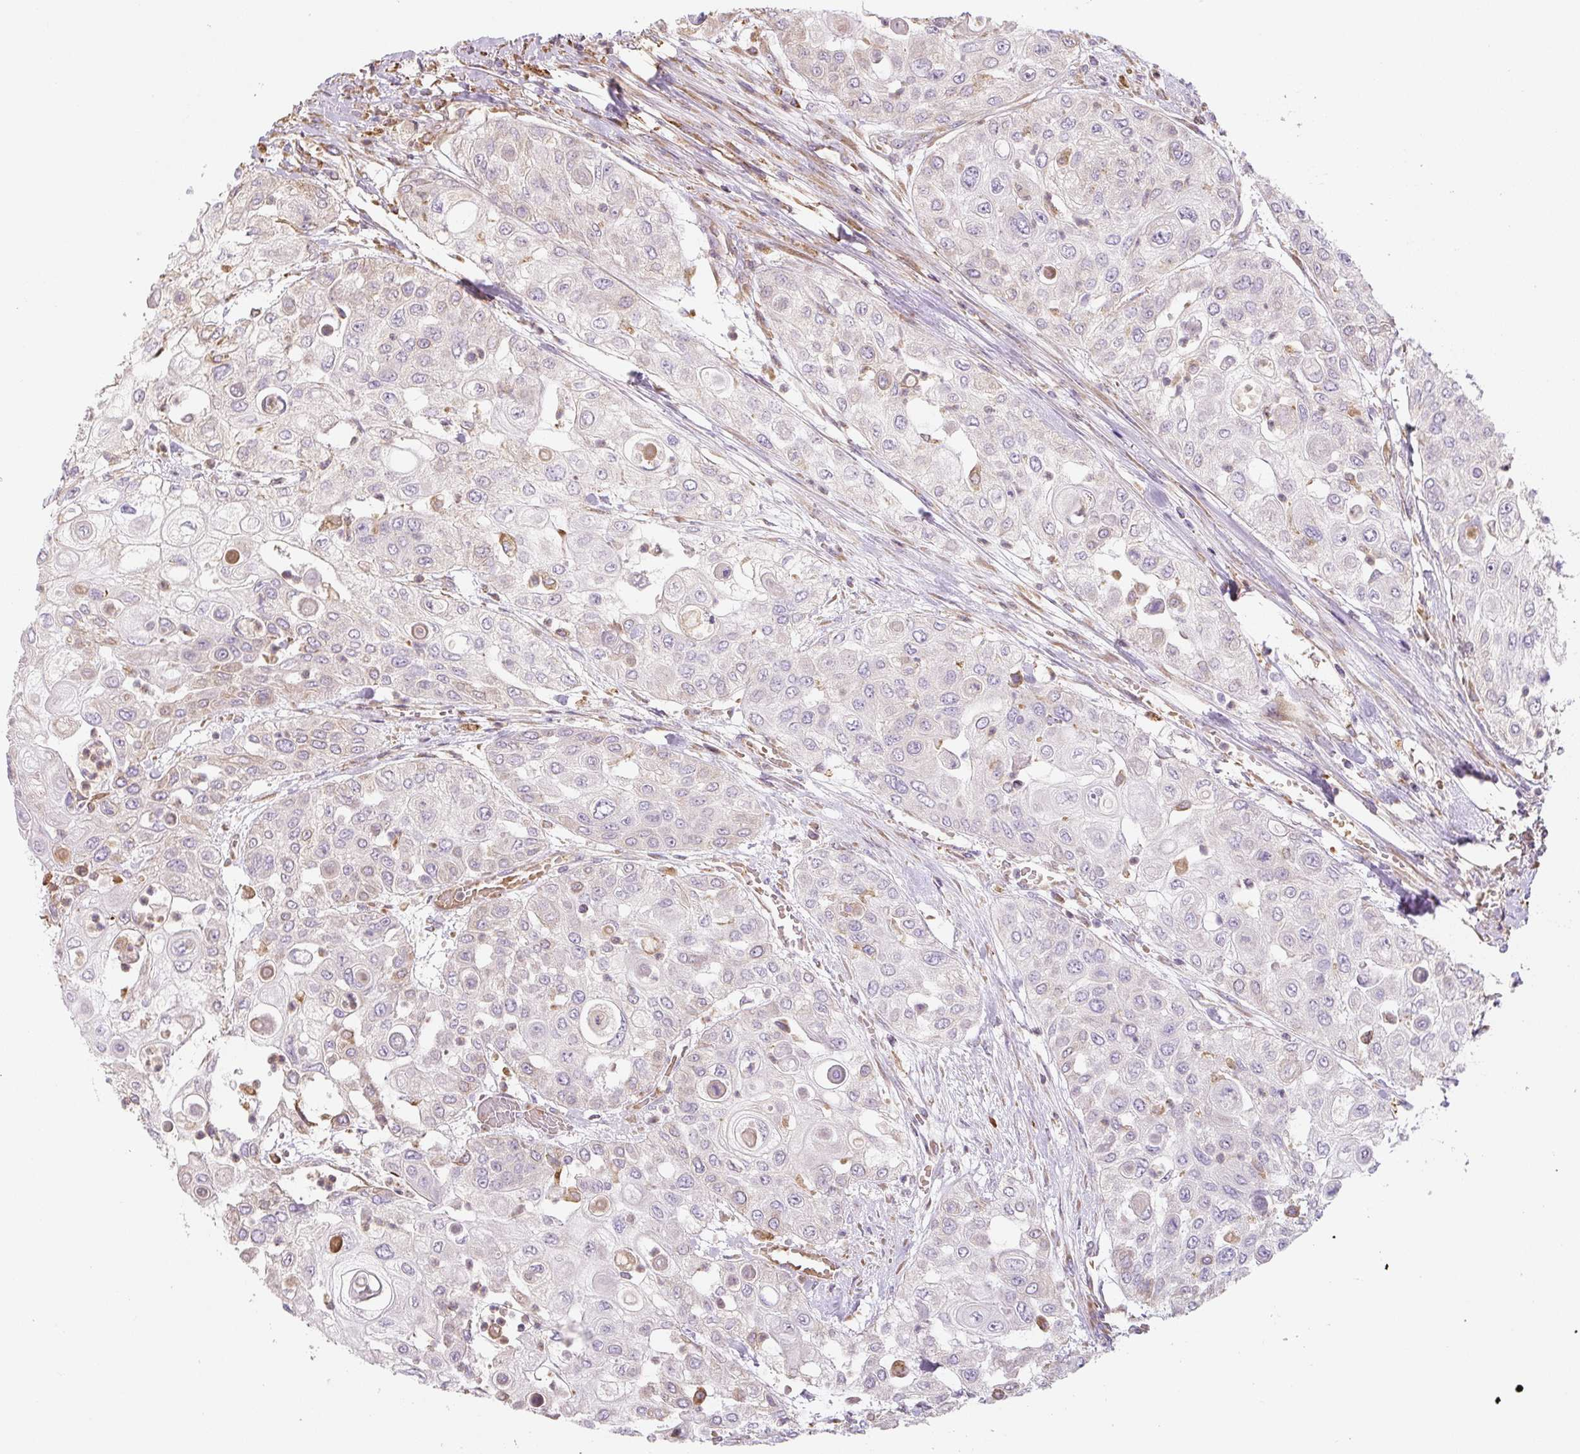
{"staining": {"intensity": "negative", "quantity": "none", "location": "none"}, "tissue": "urothelial cancer", "cell_type": "Tumor cells", "image_type": "cancer", "snomed": [{"axis": "morphology", "description": "Urothelial carcinoma, High grade"}, {"axis": "topography", "description": "Urinary bladder"}], "caption": "Tumor cells are negative for brown protein staining in urothelial cancer. The staining was performed using DAB (3,3'-diaminobenzidine) to visualize the protein expression in brown, while the nuclei were stained in blue with hematoxylin (Magnification: 20x).", "gene": "RASA1", "patient": {"sex": "female", "age": 79}}